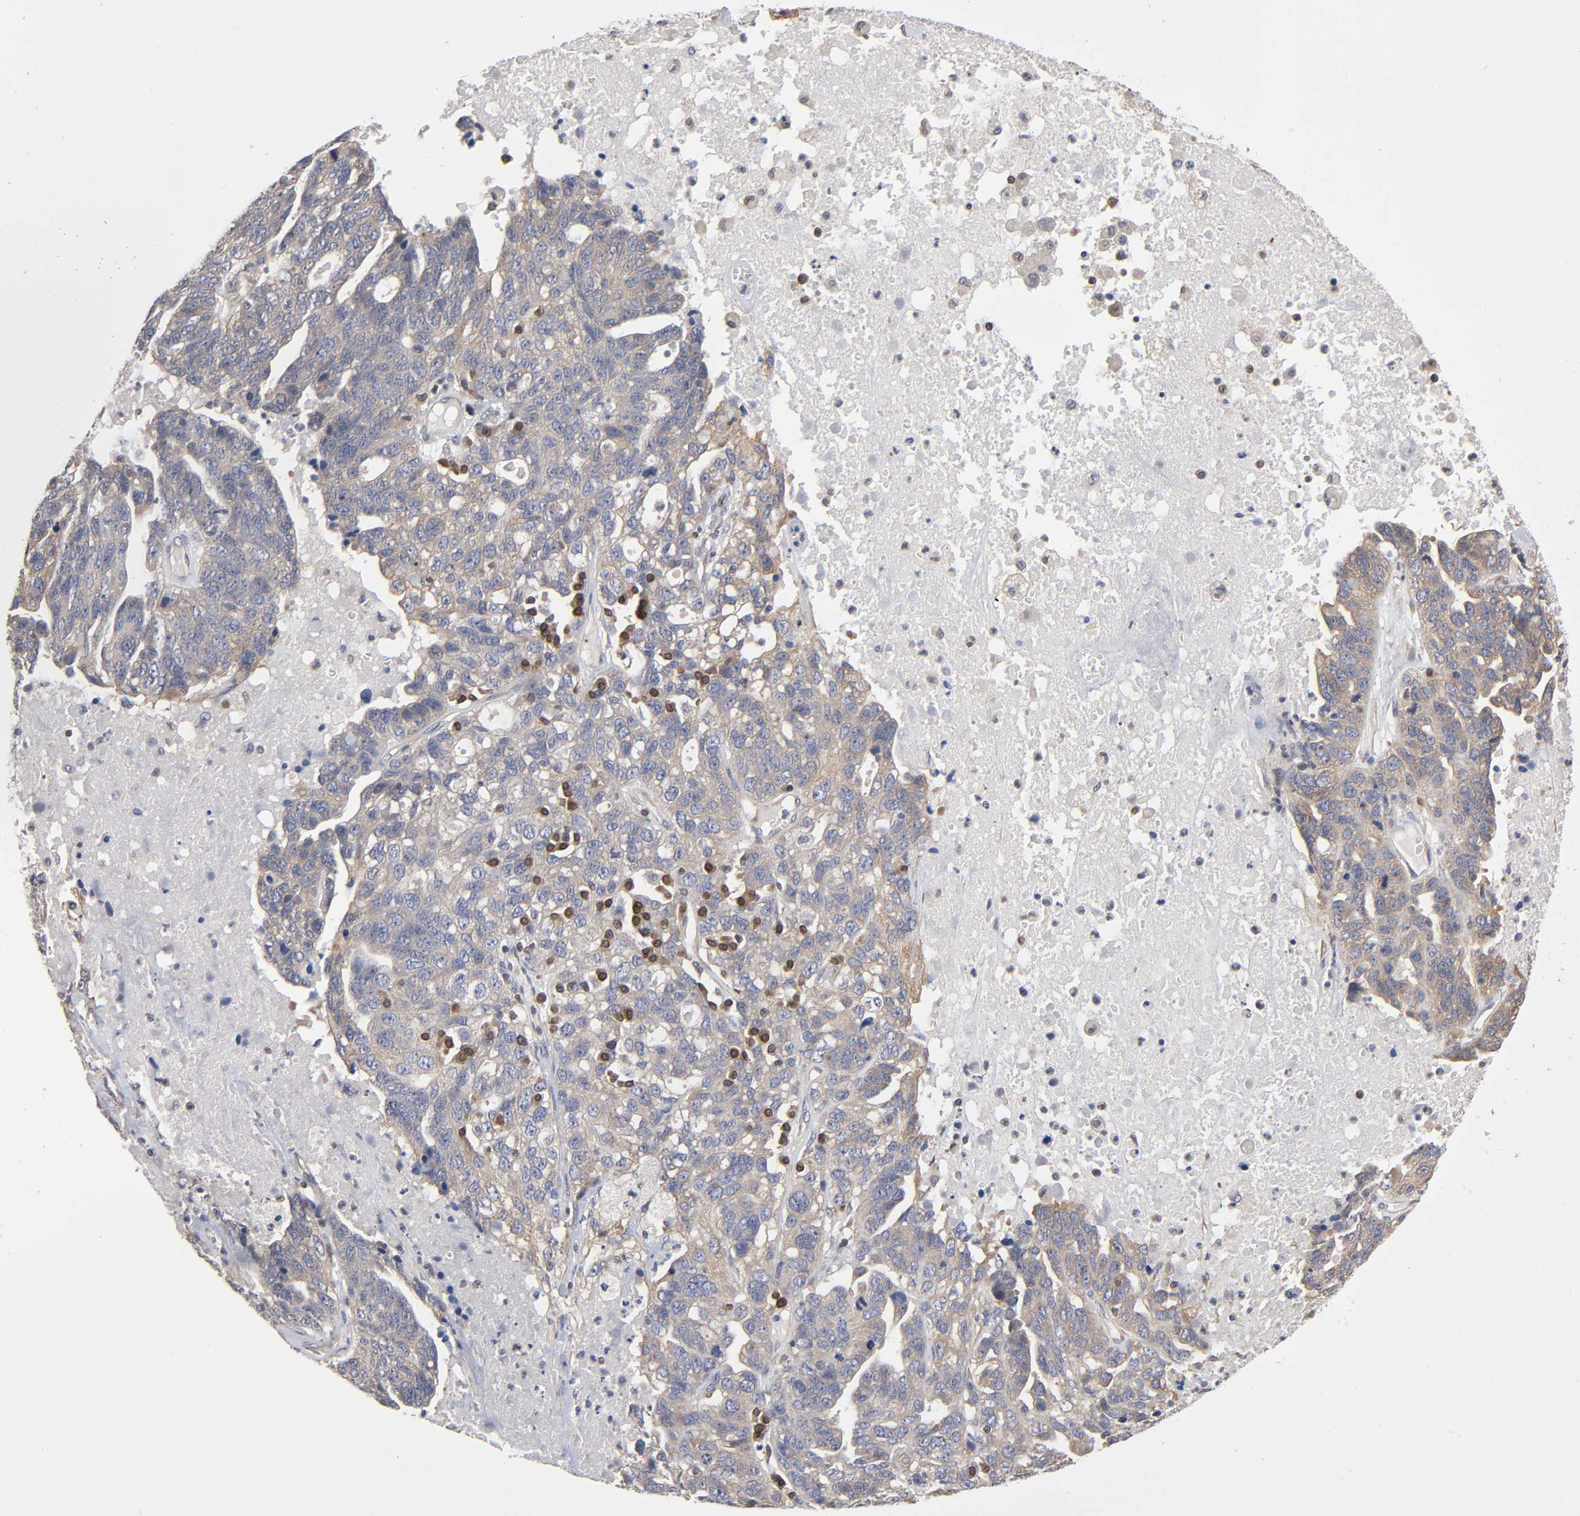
{"staining": {"intensity": "weak", "quantity": ">75%", "location": "cytoplasmic/membranous"}, "tissue": "ovarian cancer", "cell_type": "Tumor cells", "image_type": "cancer", "snomed": [{"axis": "morphology", "description": "Cystadenocarcinoma, serous, NOS"}, {"axis": "topography", "description": "Ovary"}], "caption": "There is low levels of weak cytoplasmic/membranous staining in tumor cells of ovarian serous cystadenocarcinoma, as demonstrated by immunohistochemical staining (brown color).", "gene": "STRN3", "patient": {"sex": "female", "age": 71}}